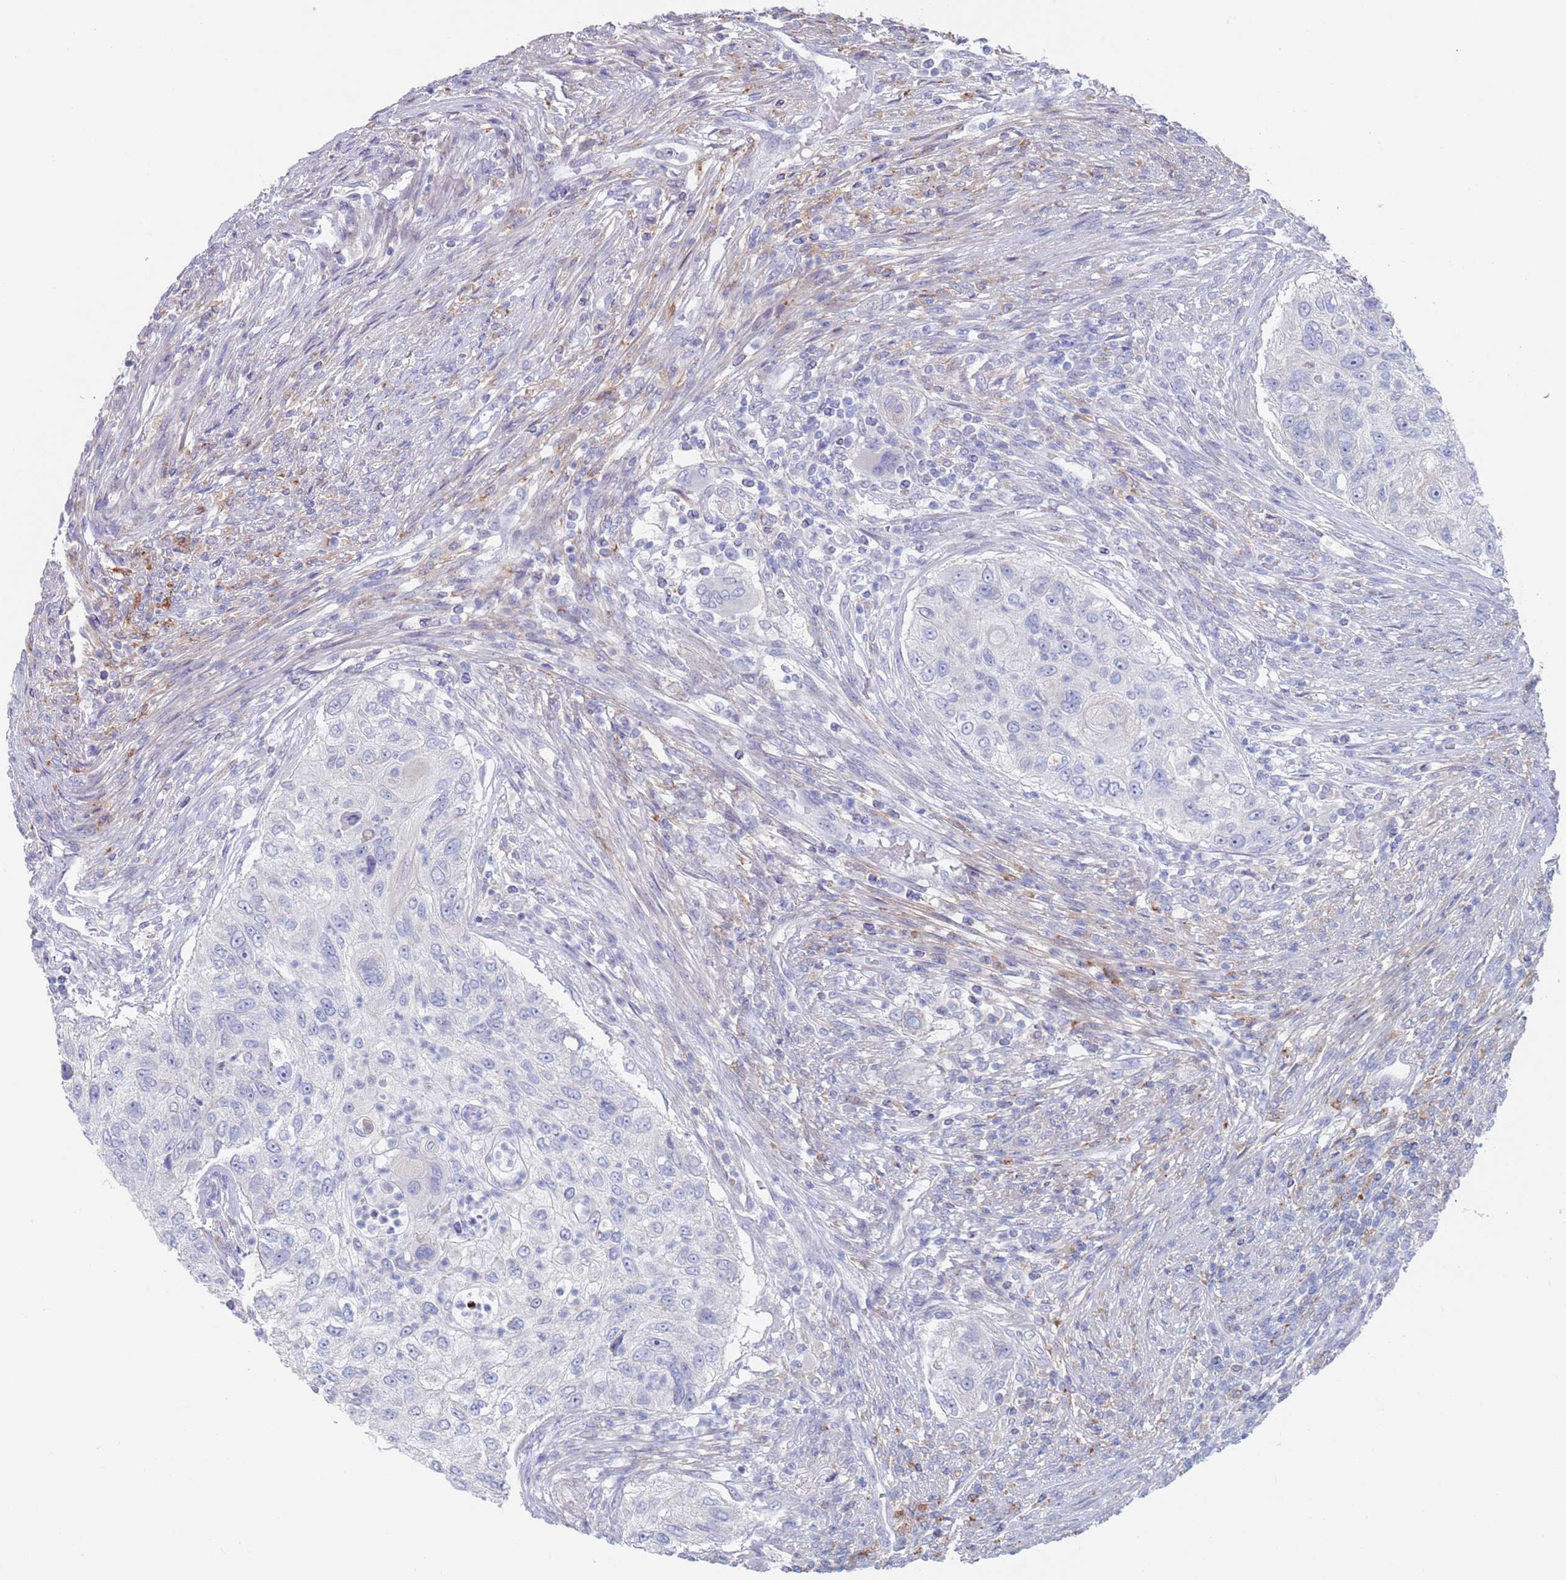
{"staining": {"intensity": "negative", "quantity": "none", "location": "none"}, "tissue": "urothelial cancer", "cell_type": "Tumor cells", "image_type": "cancer", "snomed": [{"axis": "morphology", "description": "Urothelial carcinoma, High grade"}, {"axis": "topography", "description": "Urinary bladder"}], "caption": "IHC of urothelial cancer demonstrates no staining in tumor cells.", "gene": "FUCA1", "patient": {"sex": "female", "age": 60}}